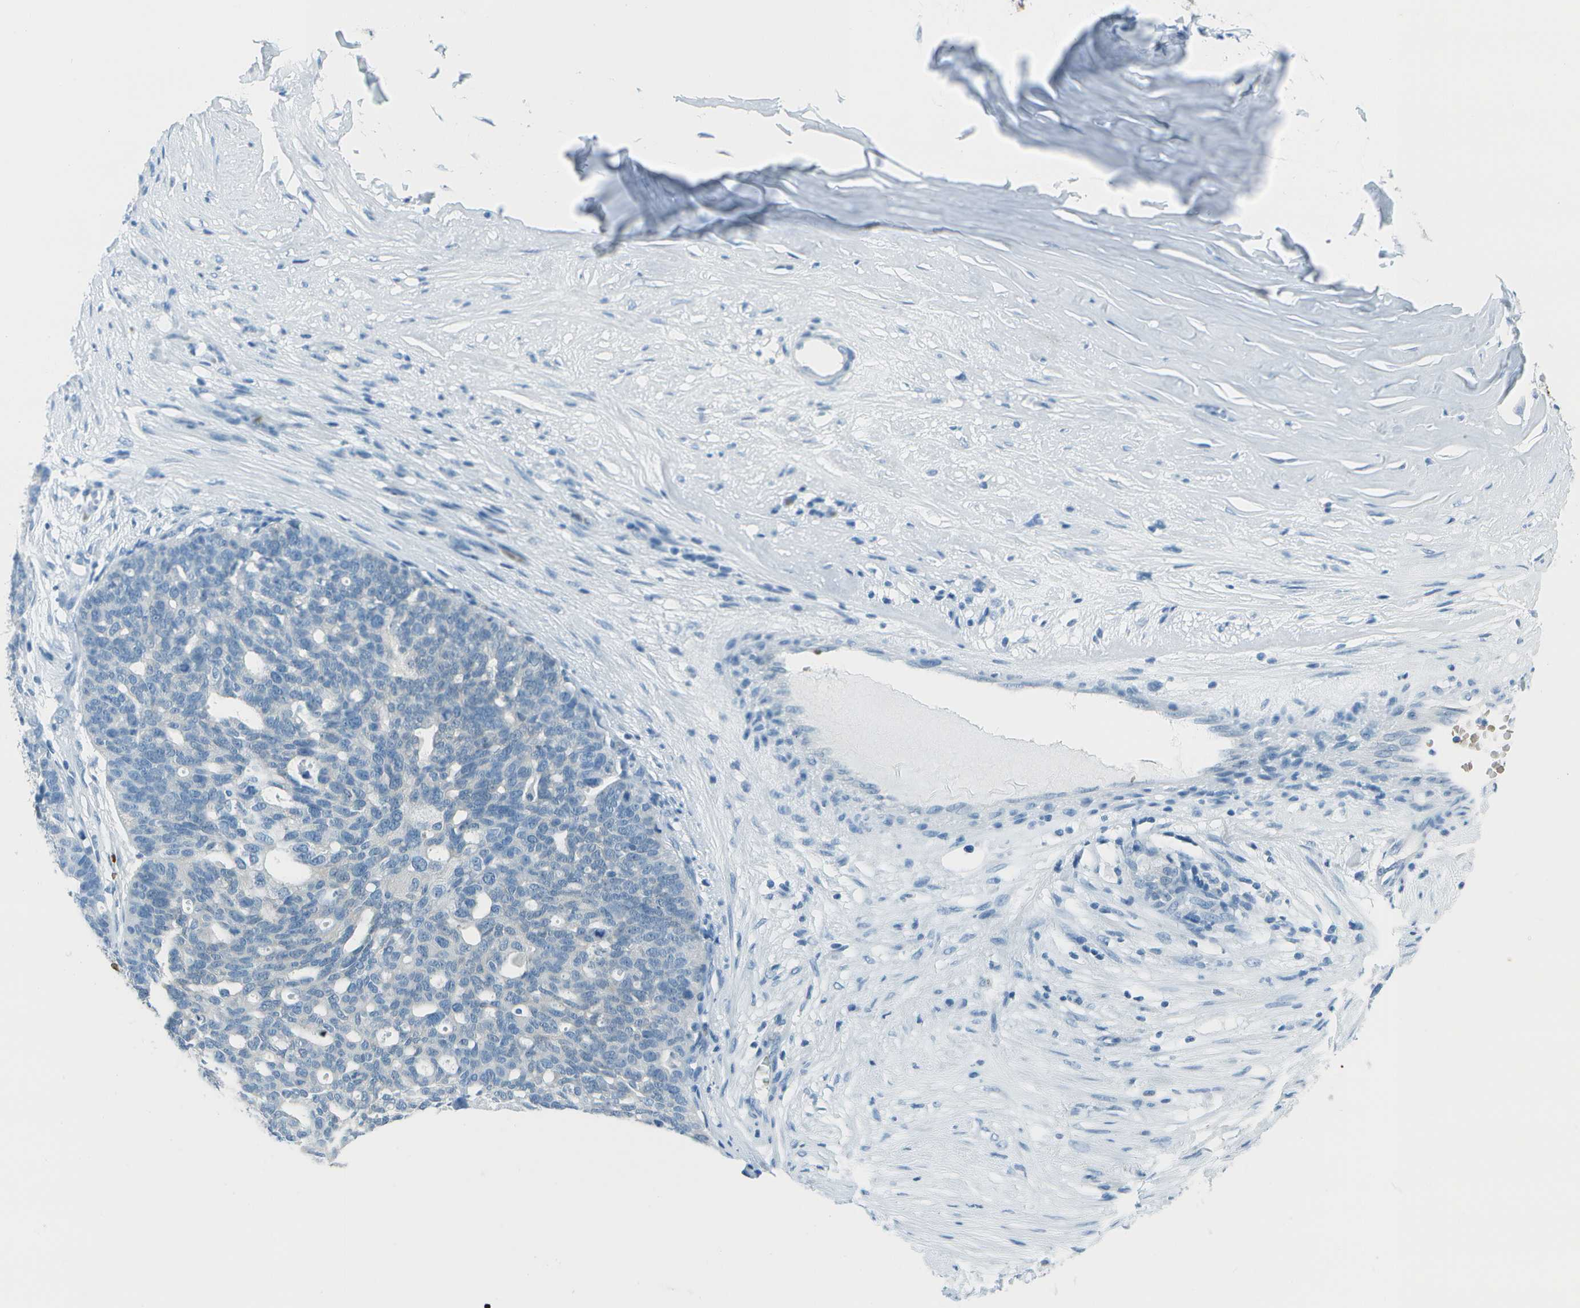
{"staining": {"intensity": "negative", "quantity": "none", "location": "none"}, "tissue": "ovarian cancer", "cell_type": "Tumor cells", "image_type": "cancer", "snomed": [{"axis": "morphology", "description": "Cystadenocarcinoma, serous, NOS"}, {"axis": "topography", "description": "Ovary"}], "caption": "There is no significant expression in tumor cells of ovarian cancer.", "gene": "ASL", "patient": {"sex": "female", "age": 59}}